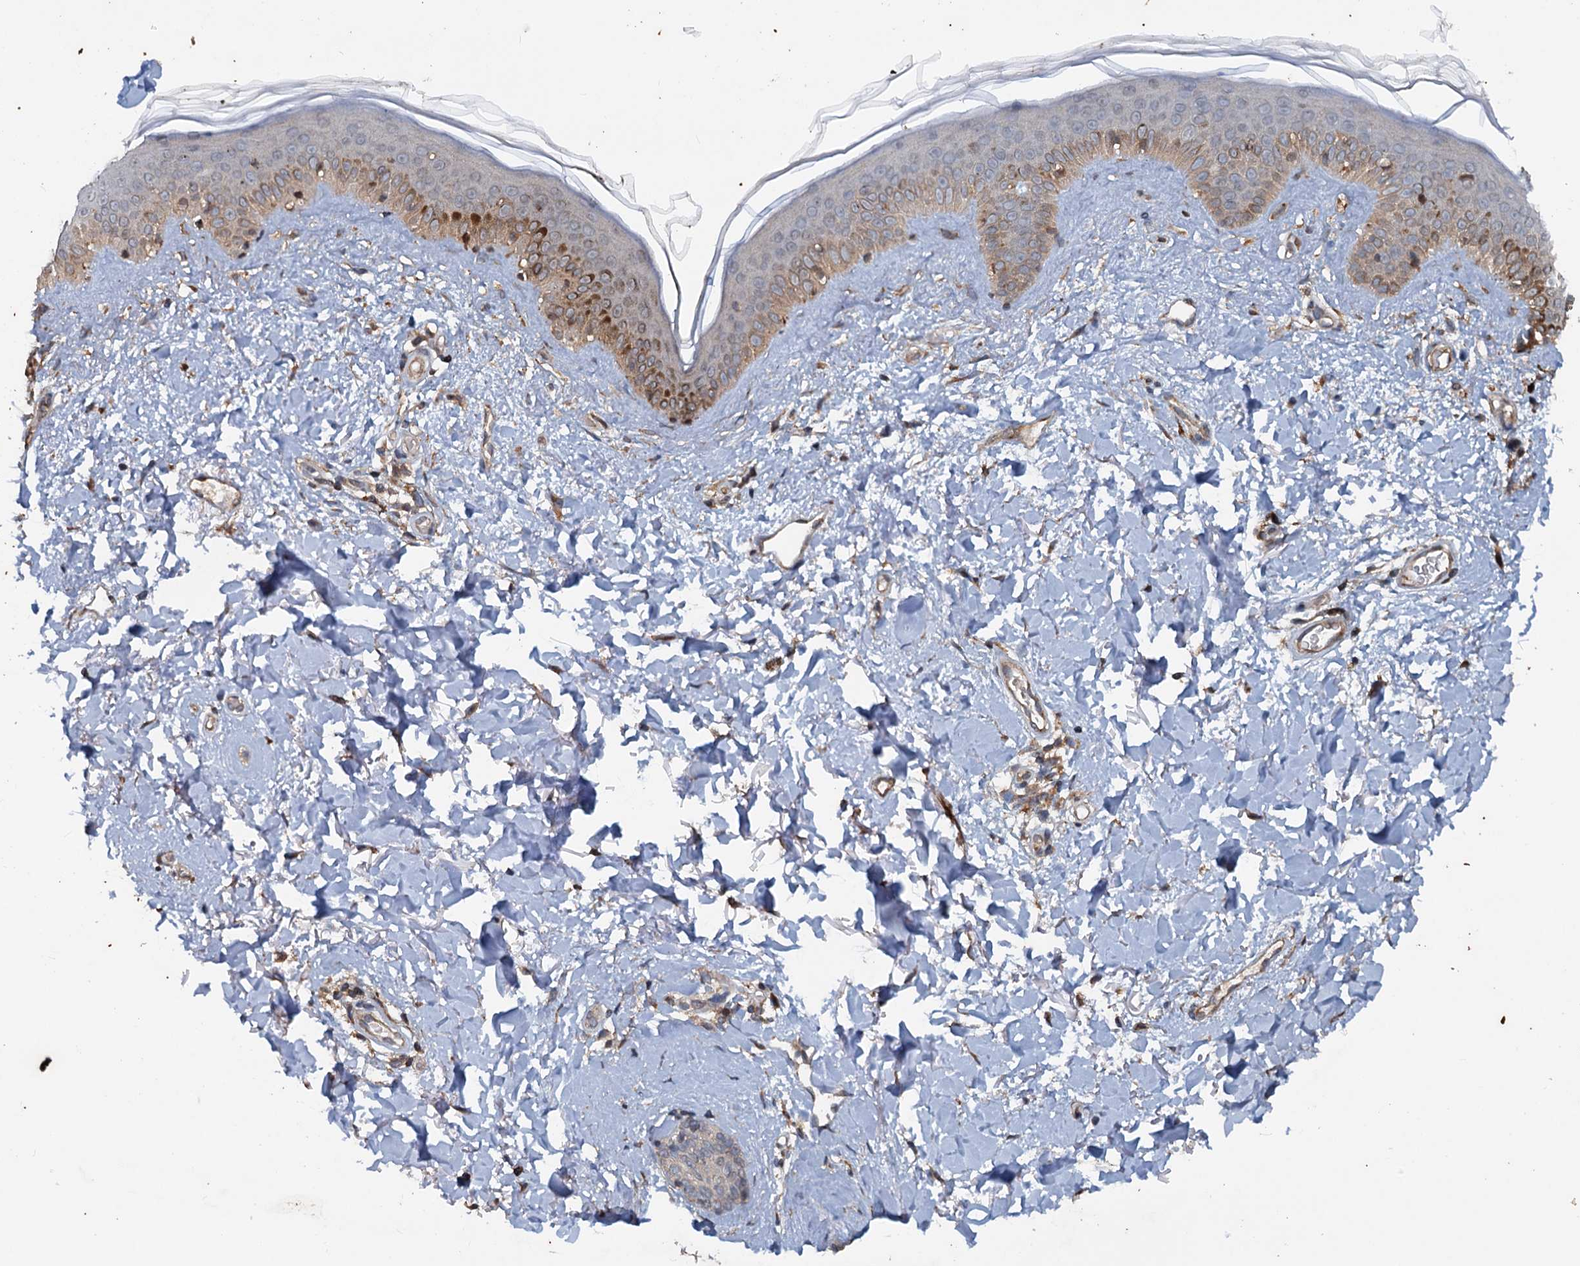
{"staining": {"intensity": "moderate", "quantity": "25%-75%", "location": "cytoplasmic/membranous"}, "tissue": "skin", "cell_type": "Fibroblasts", "image_type": "normal", "snomed": [{"axis": "morphology", "description": "Normal tissue, NOS"}, {"axis": "topography", "description": "Skin"}], "caption": "Immunohistochemistry (IHC) (DAB (3,3'-diaminobenzidine)) staining of normal human skin exhibits moderate cytoplasmic/membranous protein positivity in approximately 25%-75% of fibroblasts. (DAB (3,3'-diaminobenzidine) = brown stain, brightfield microscopy at high magnification).", "gene": "TEDC1", "patient": {"sex": "female", "age": 58}}